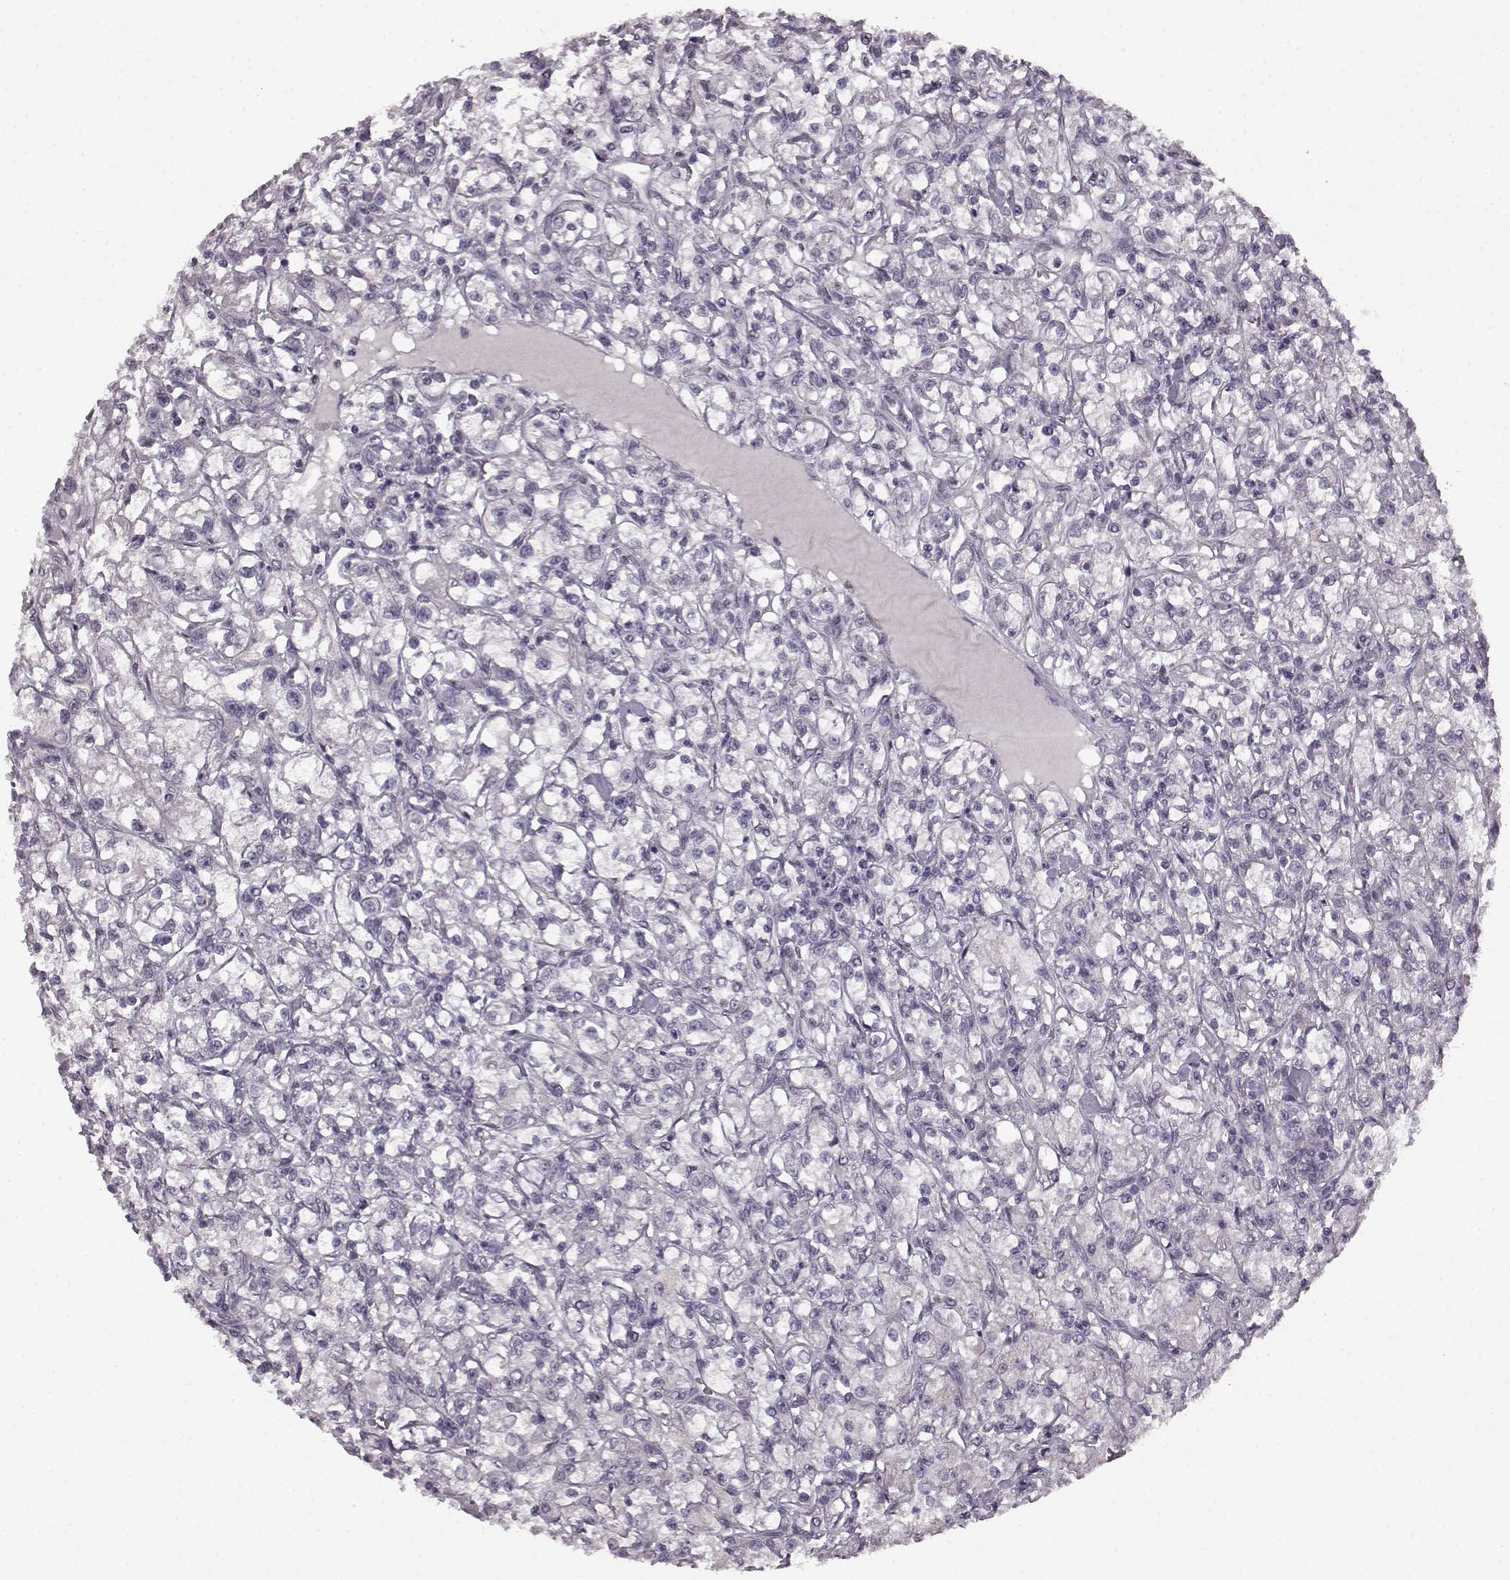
{"staining": {"intensity": "negative", "quantity": "none", "location": "none"}, "tissue": "renal cancer", "cell_type": "Tumor cells", "image_type": "cancer", "snomed": [{"axis": "morphology", "description": "Adenocarcinoma, NOS"}, {"axis": "topography", "description": "Kidney"}], "caption": "Human renal cancer (adenocarcinoma) stained for a protein using immunohistochemistry exhibits no positivity in tumor cells.", "gene": "LHB", "patient": {"sex": "female", "age": 59}}